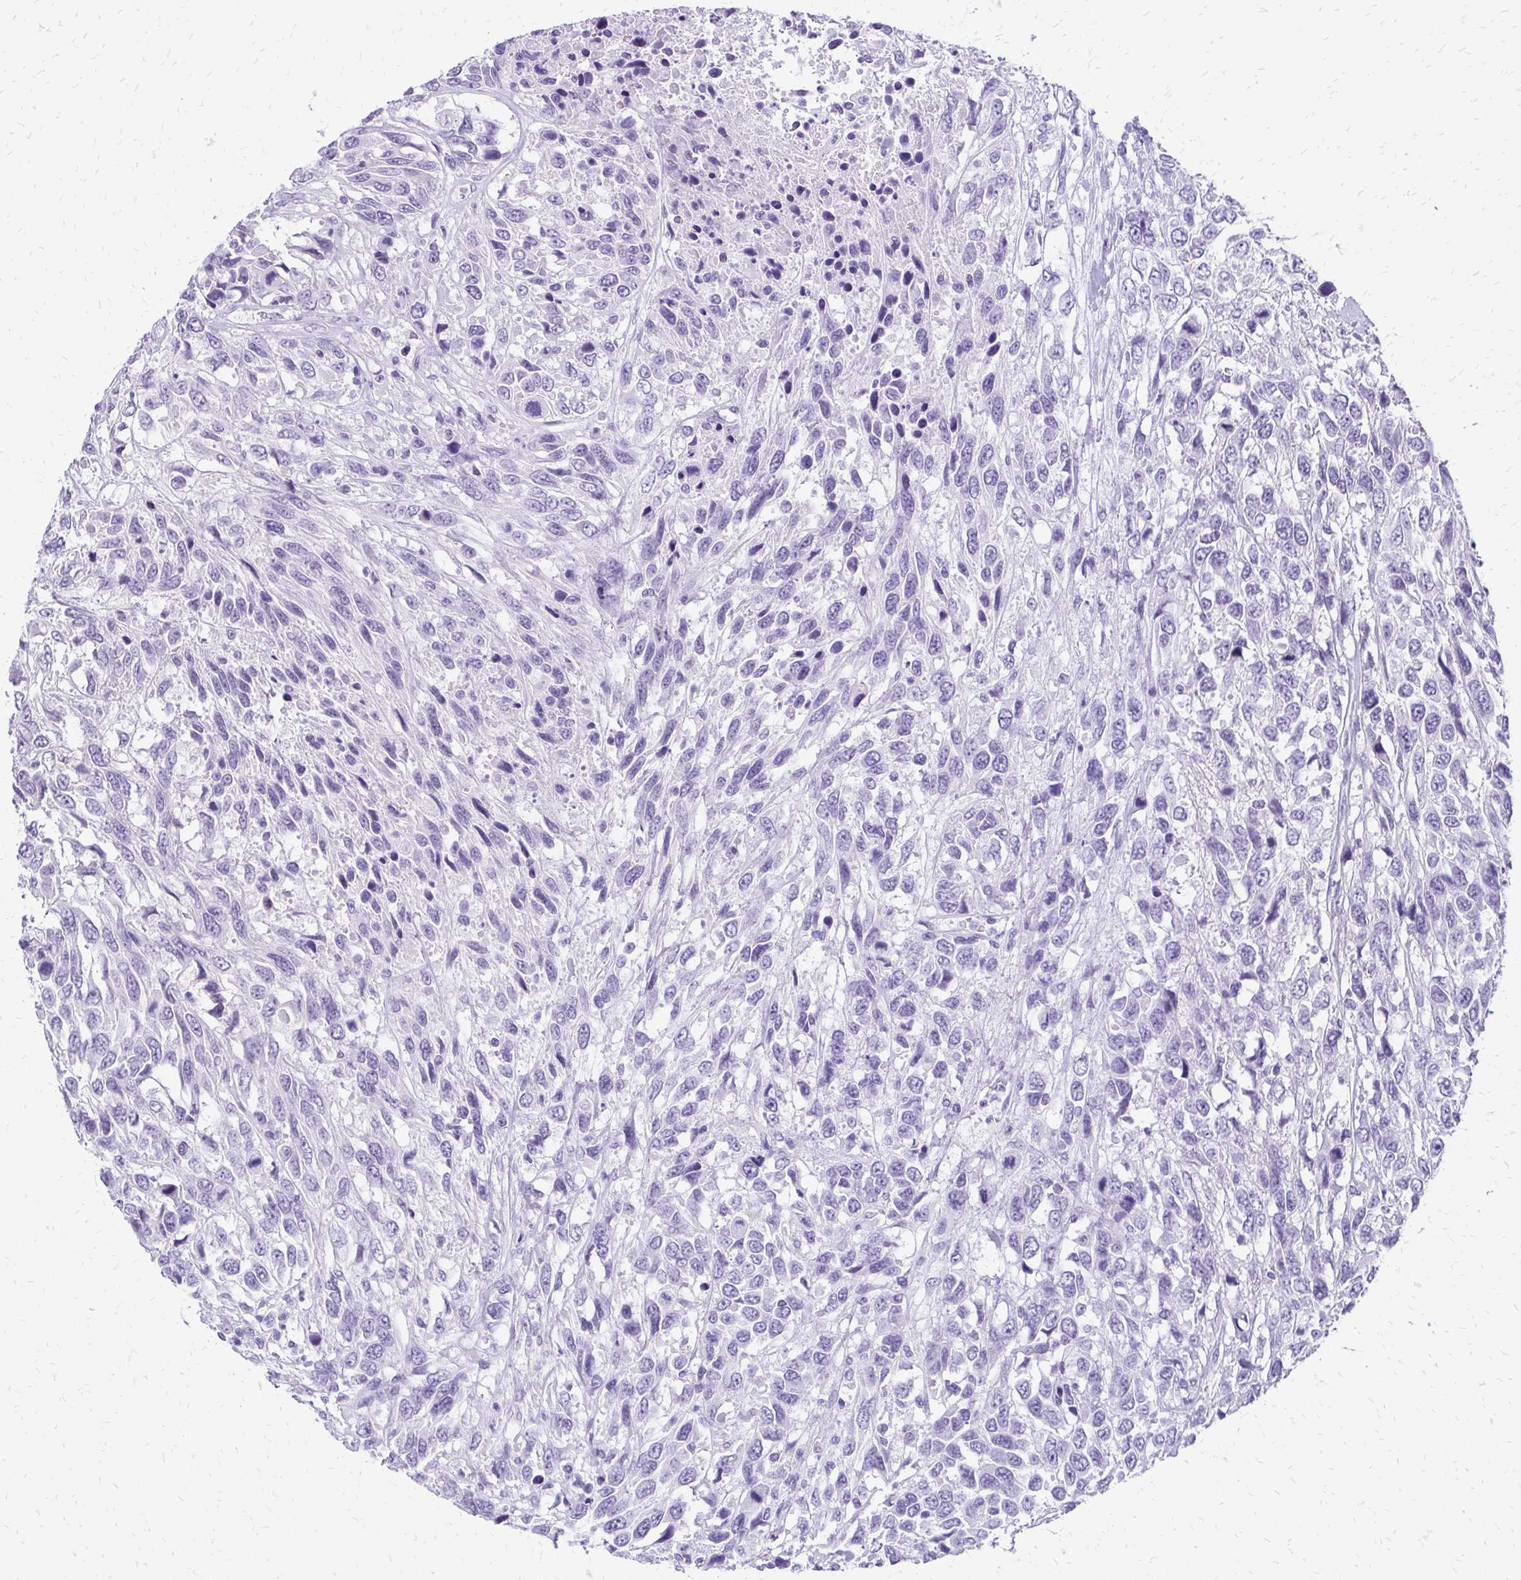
{"staining": {"intensity": "negative", "quantity": "none", "location": "none"}, "tissue": "urothelial cancer", "cell_type": "Tumor cells", "image_type": "cancer", "snomed": [{"axis": "morphology", "description": "Urothelial carcinoma, High grade"}, {"axis": "topography", "description": "Urinary bladder"}], "caption": "An immunohistochemistry (IHC) micrograph of urothelial carcinoma (high-grade) is shown. There is no staining in tumor cells of urothelial carcinoma (high-grade).", "gene": "SLC32A1", "patient": {"sex": "female", "age": 70}}